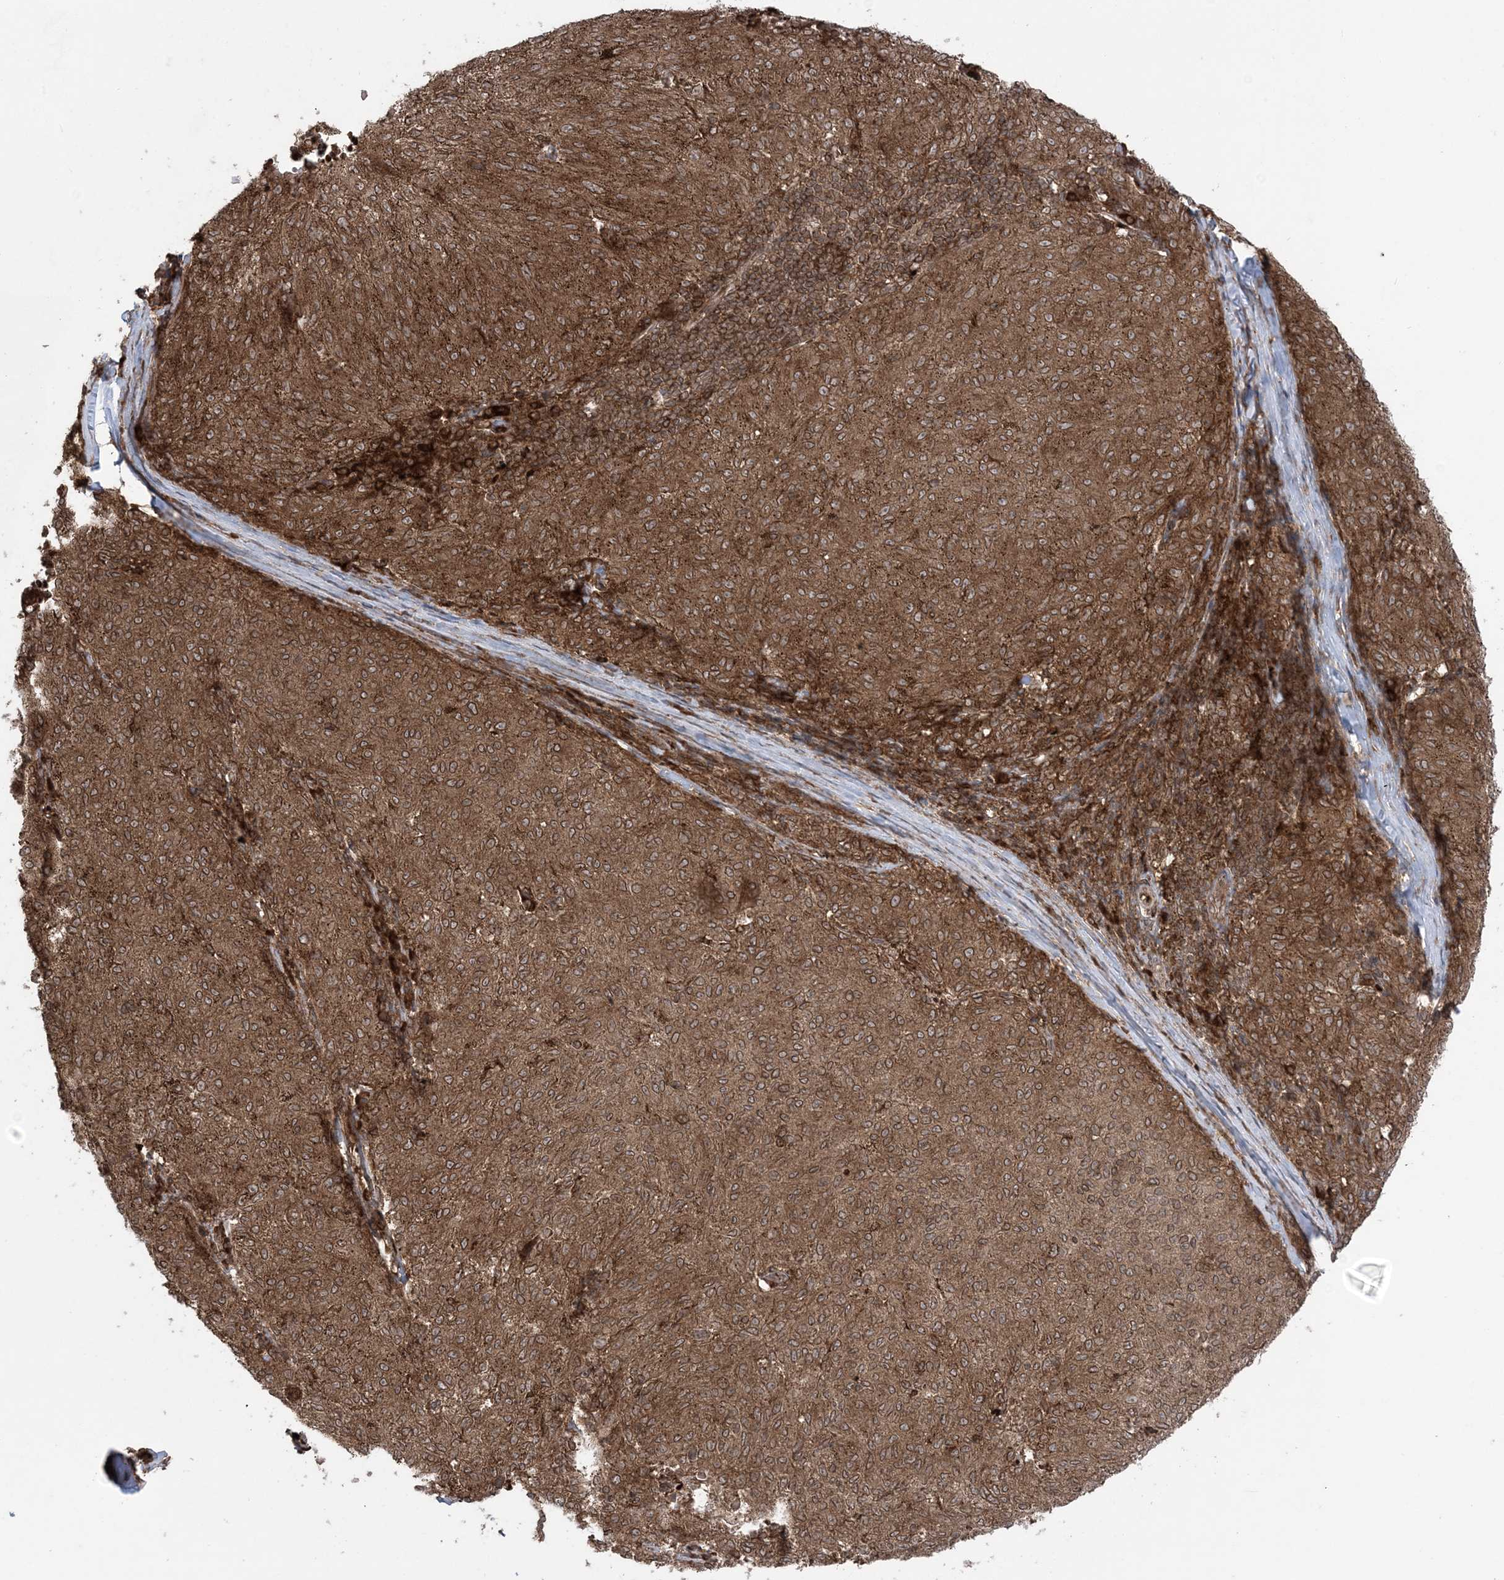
{"staining": {"intensity": "moderate", "quantity": ">75%", "location": "cytoplasmic/membranous"}, "tissue": "melanoma", "cell_type": "Tumor cells", "image_type": "cancer", "snomed": [{"axis": "morphology", "description": "Malignant melanoma, NOS"}, {"axis": "topography", "description": "Skin"}], "caption": "Human melanoma stained with a protein marker shows moderate staining in tumor cells.", "gene": "DDX19B", "patient": {"sex": "female", "age": 72}}